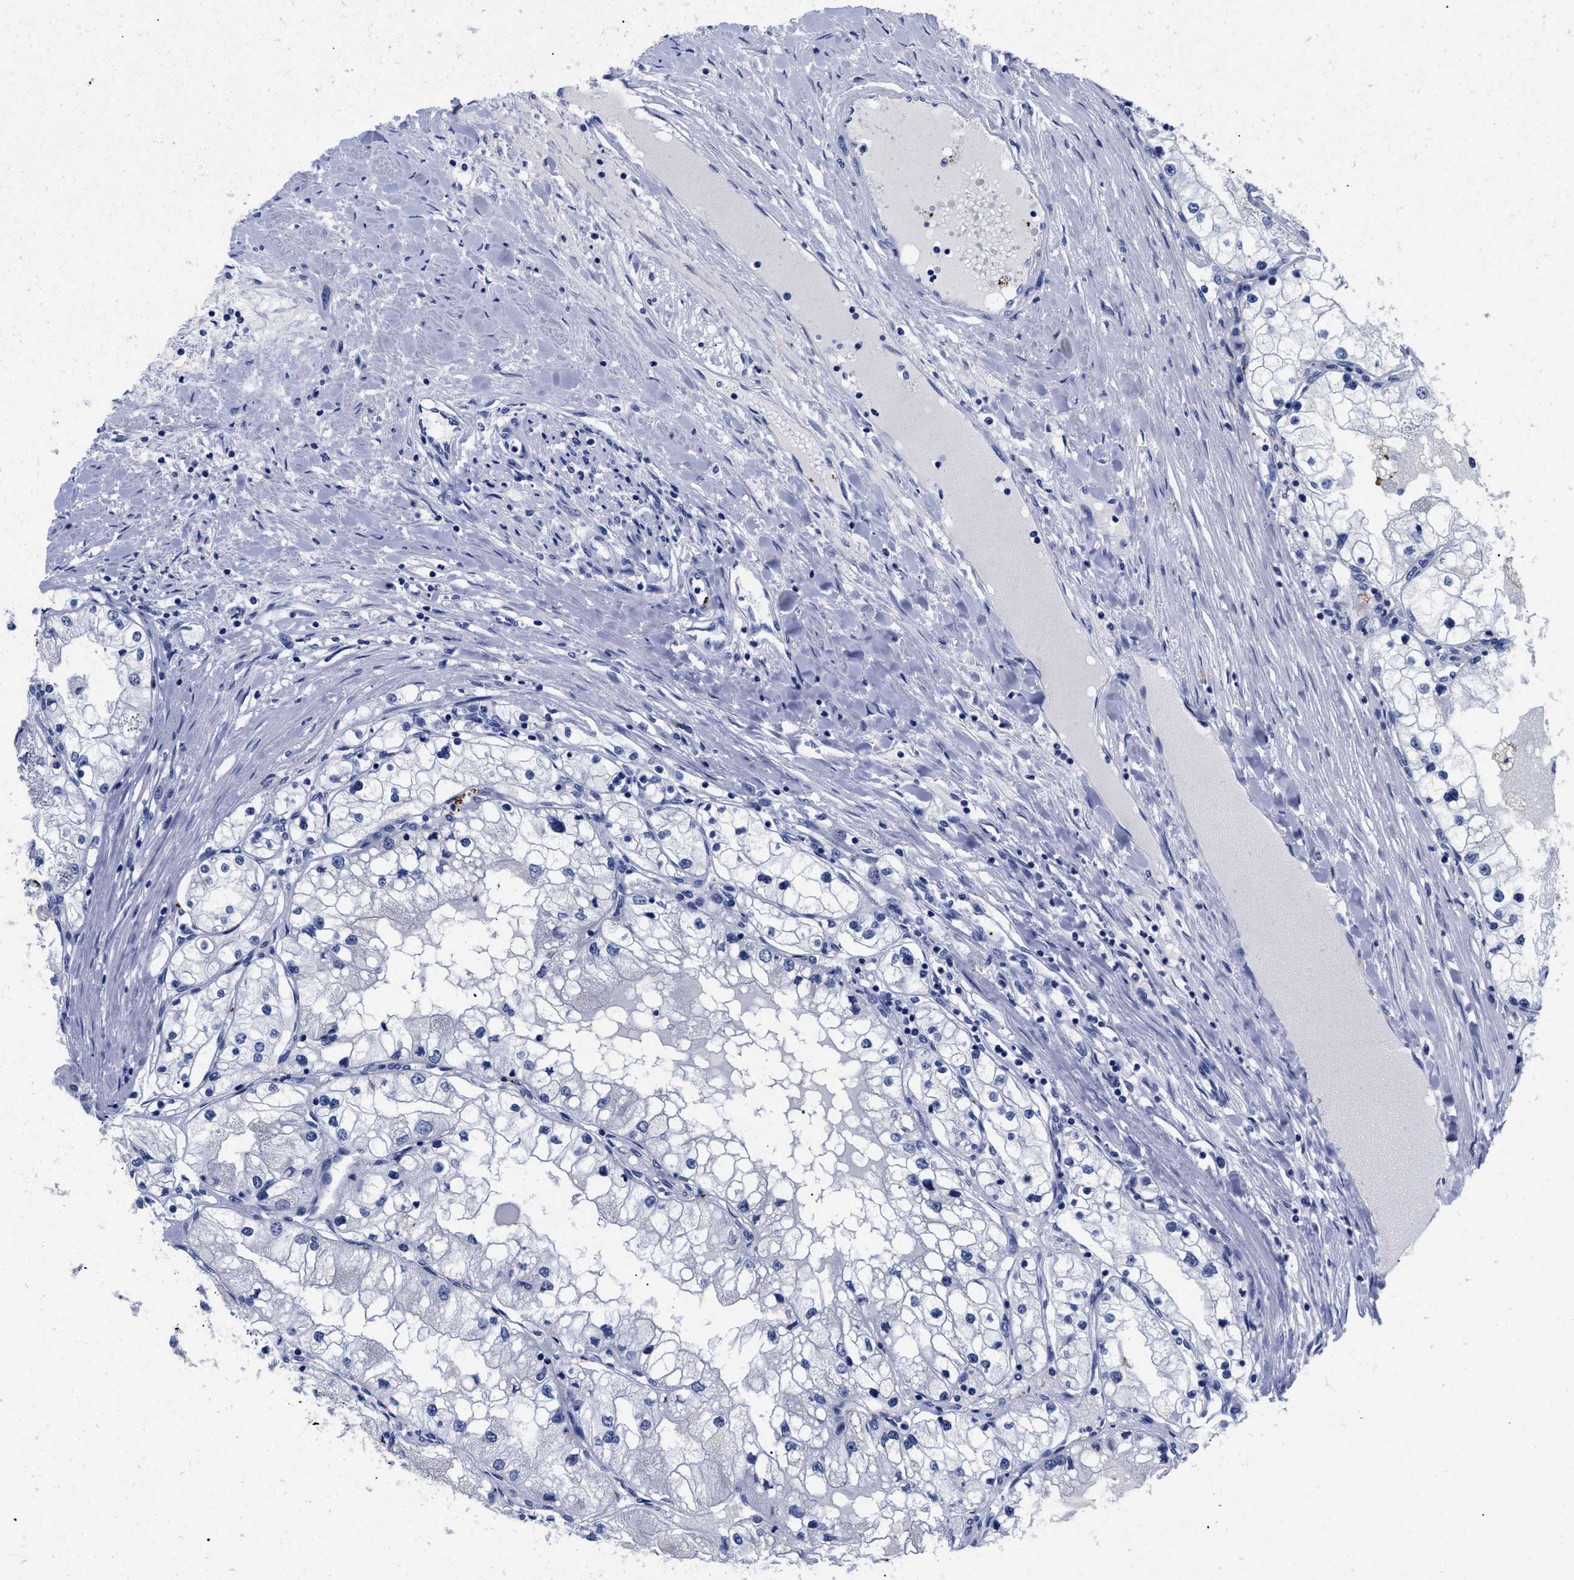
{"staining": {"intensity": "negative", "quantity": "none", "location": "none"}, "tissue": "renal cancer", "cell_type": "Tumor cells", "image_type": "cancer", "snomed": [{"axis": "morphology", "description": "Adenocarcinoma, NOS"}, {"axis": "topography", "description": "Kidney"}], "caption": "Immunohistochemical staining of adenocarcinoma (renal) exhibits no significant positivity in tumor cells.", "gene": "TREML1", "patient": {"sex": "male", "age": 68}}